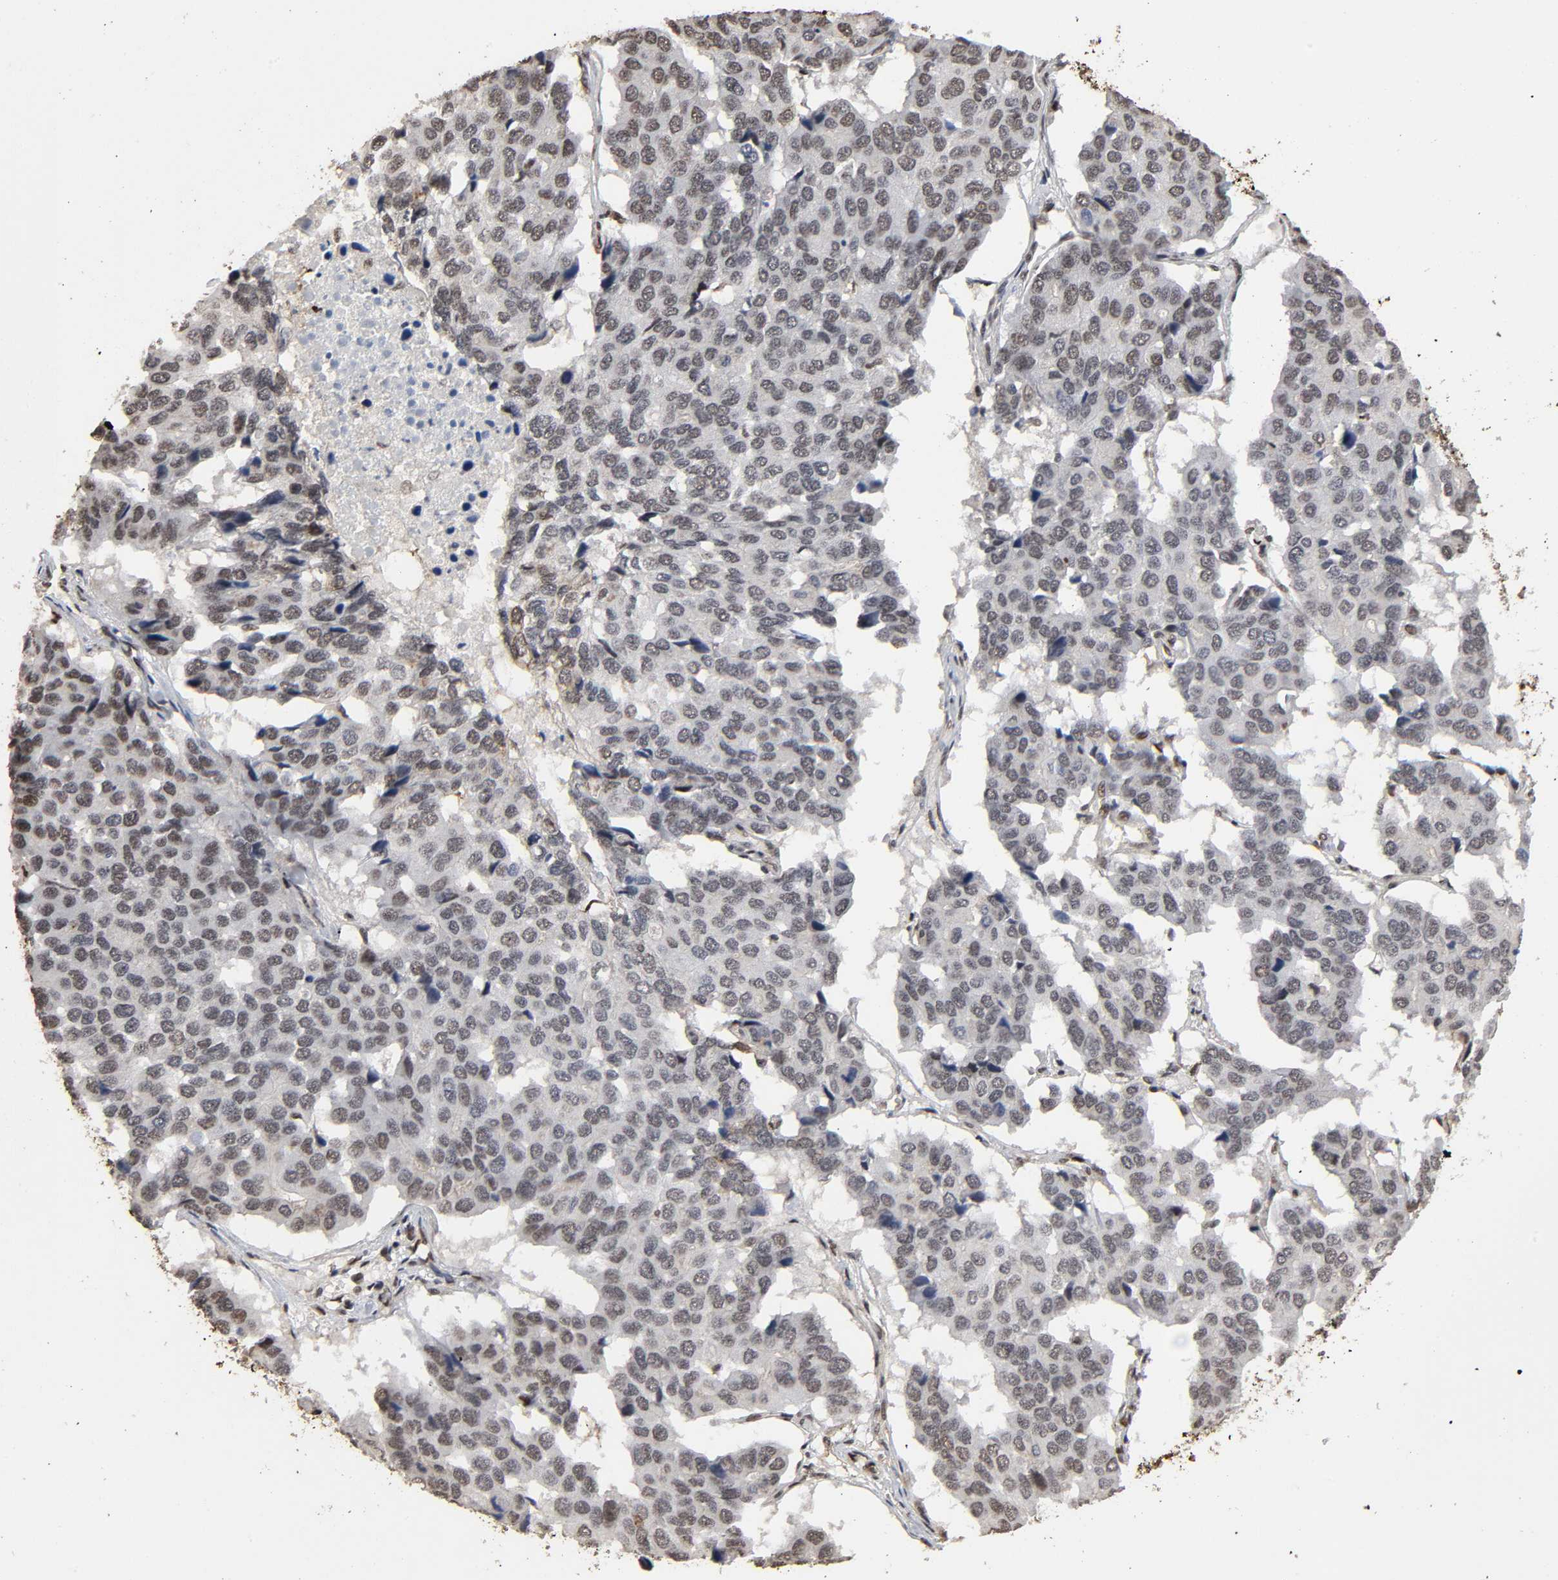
{"staining": {"intensity": "weak", "quantity": ">75%", "location": "nuclear"}, "tissue": "pancreatic cancer", "cell_type": "Tumor cells", "image_type": "cancer", "snomed": [{"axis": "morphology", "description": "Adenocarcinoma, NOS"}, {"axis": "topography", "description": "Pancreas"}], "caption": "A brown stain labels weak nuclear expression of a protein in human pancreatic cancer (adenocarcinoma) tumor cells.", "gene": "AHNAK2", "patient": {"sex": "male", "age": 50}}